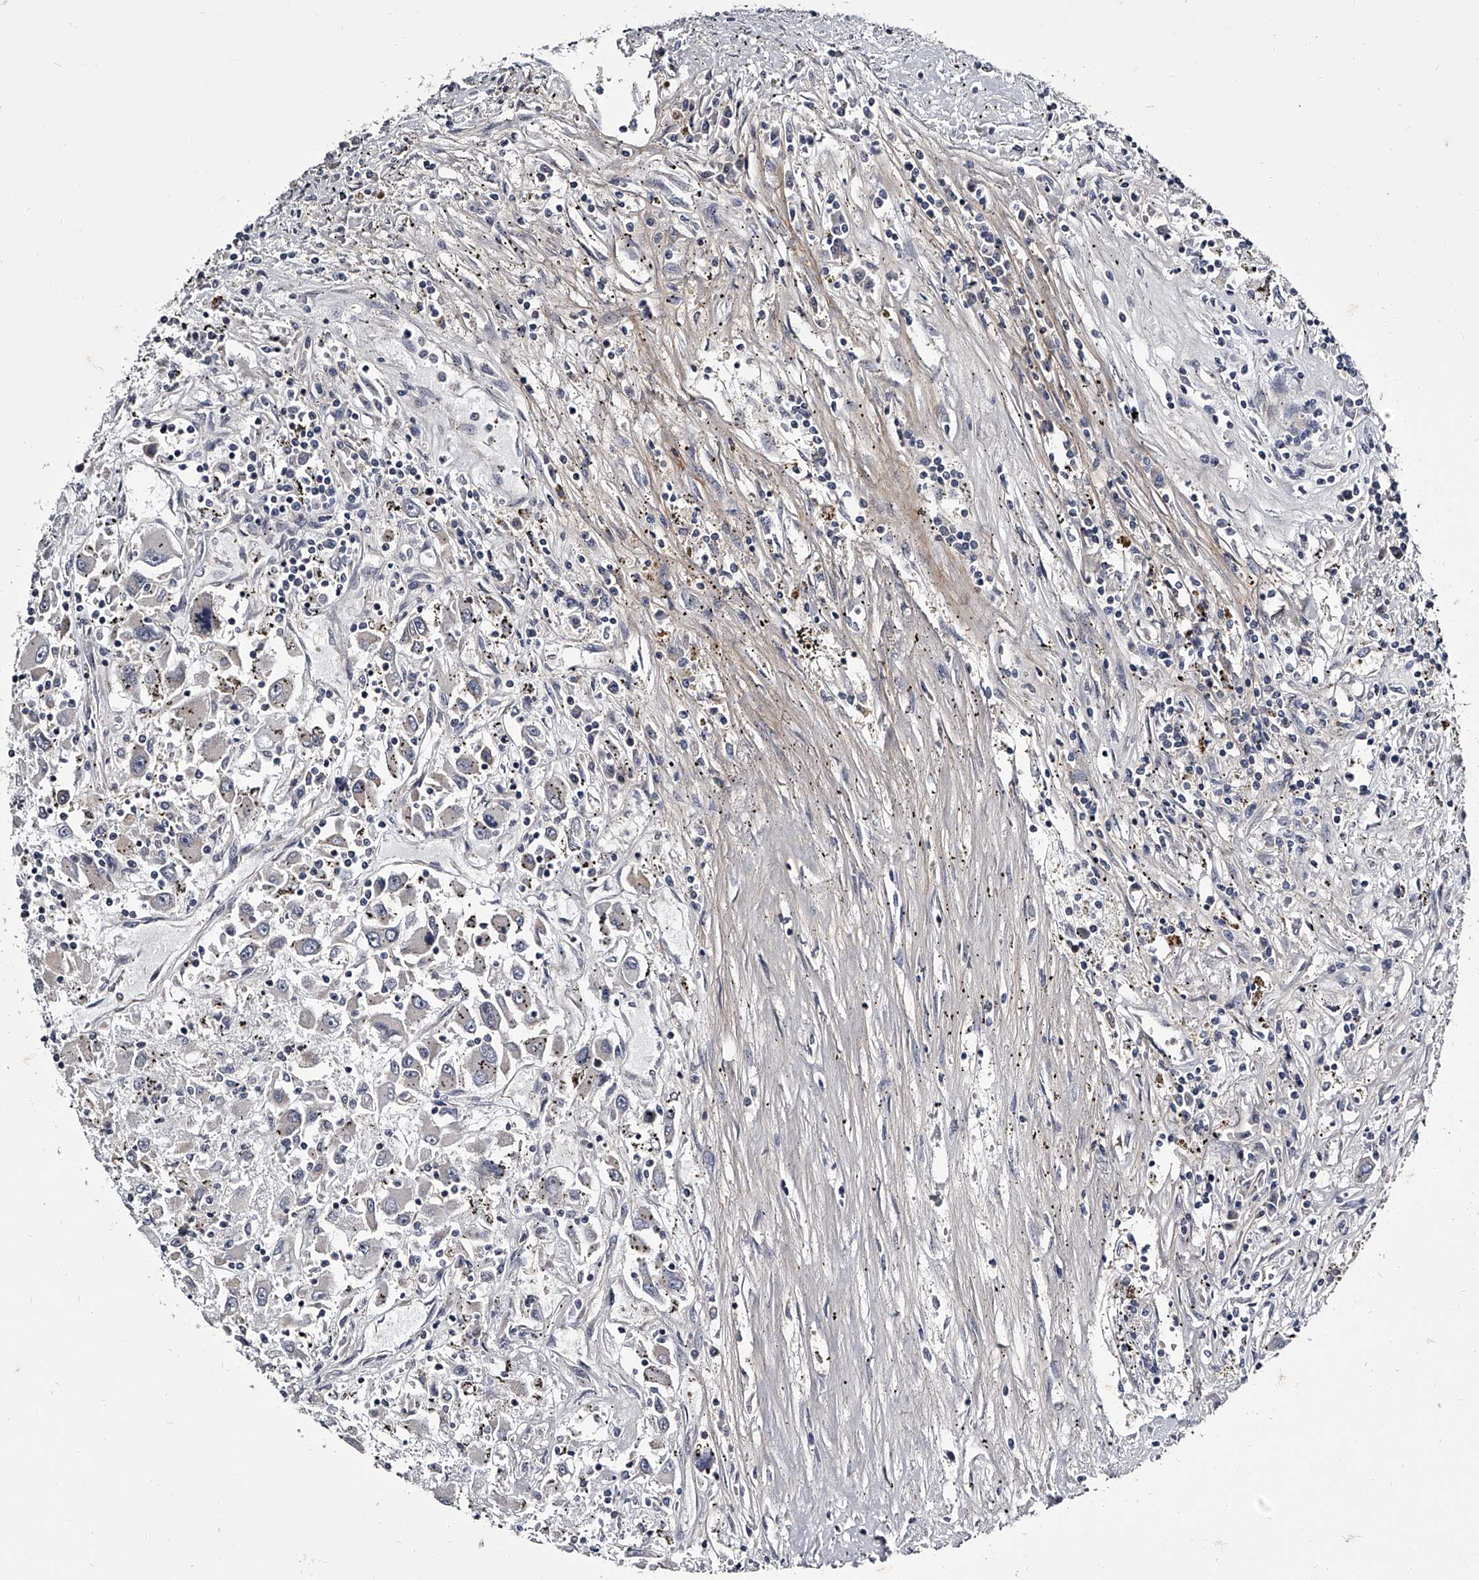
{"staining": {"intensity": "negative", "quantity": "none", "location": "none"}, "tissue": "renal cancer", "cell_type": "Tumor cells", "image_type": "cancer", "snomed": [{"axis": "morphology", "description": "Adenocarcinoma, NOS"}, {"axis": "topography", "description": "Kidney"}], "caption": "The histopathology image reveals no staining of tumor cells in adenocarcinoma (renal). (DAB immunohistochemistry visualized using brightfield microscopy, high magnification).", "gene": "GAPVD1", "patient": {"sex": "female", "age": 52}}